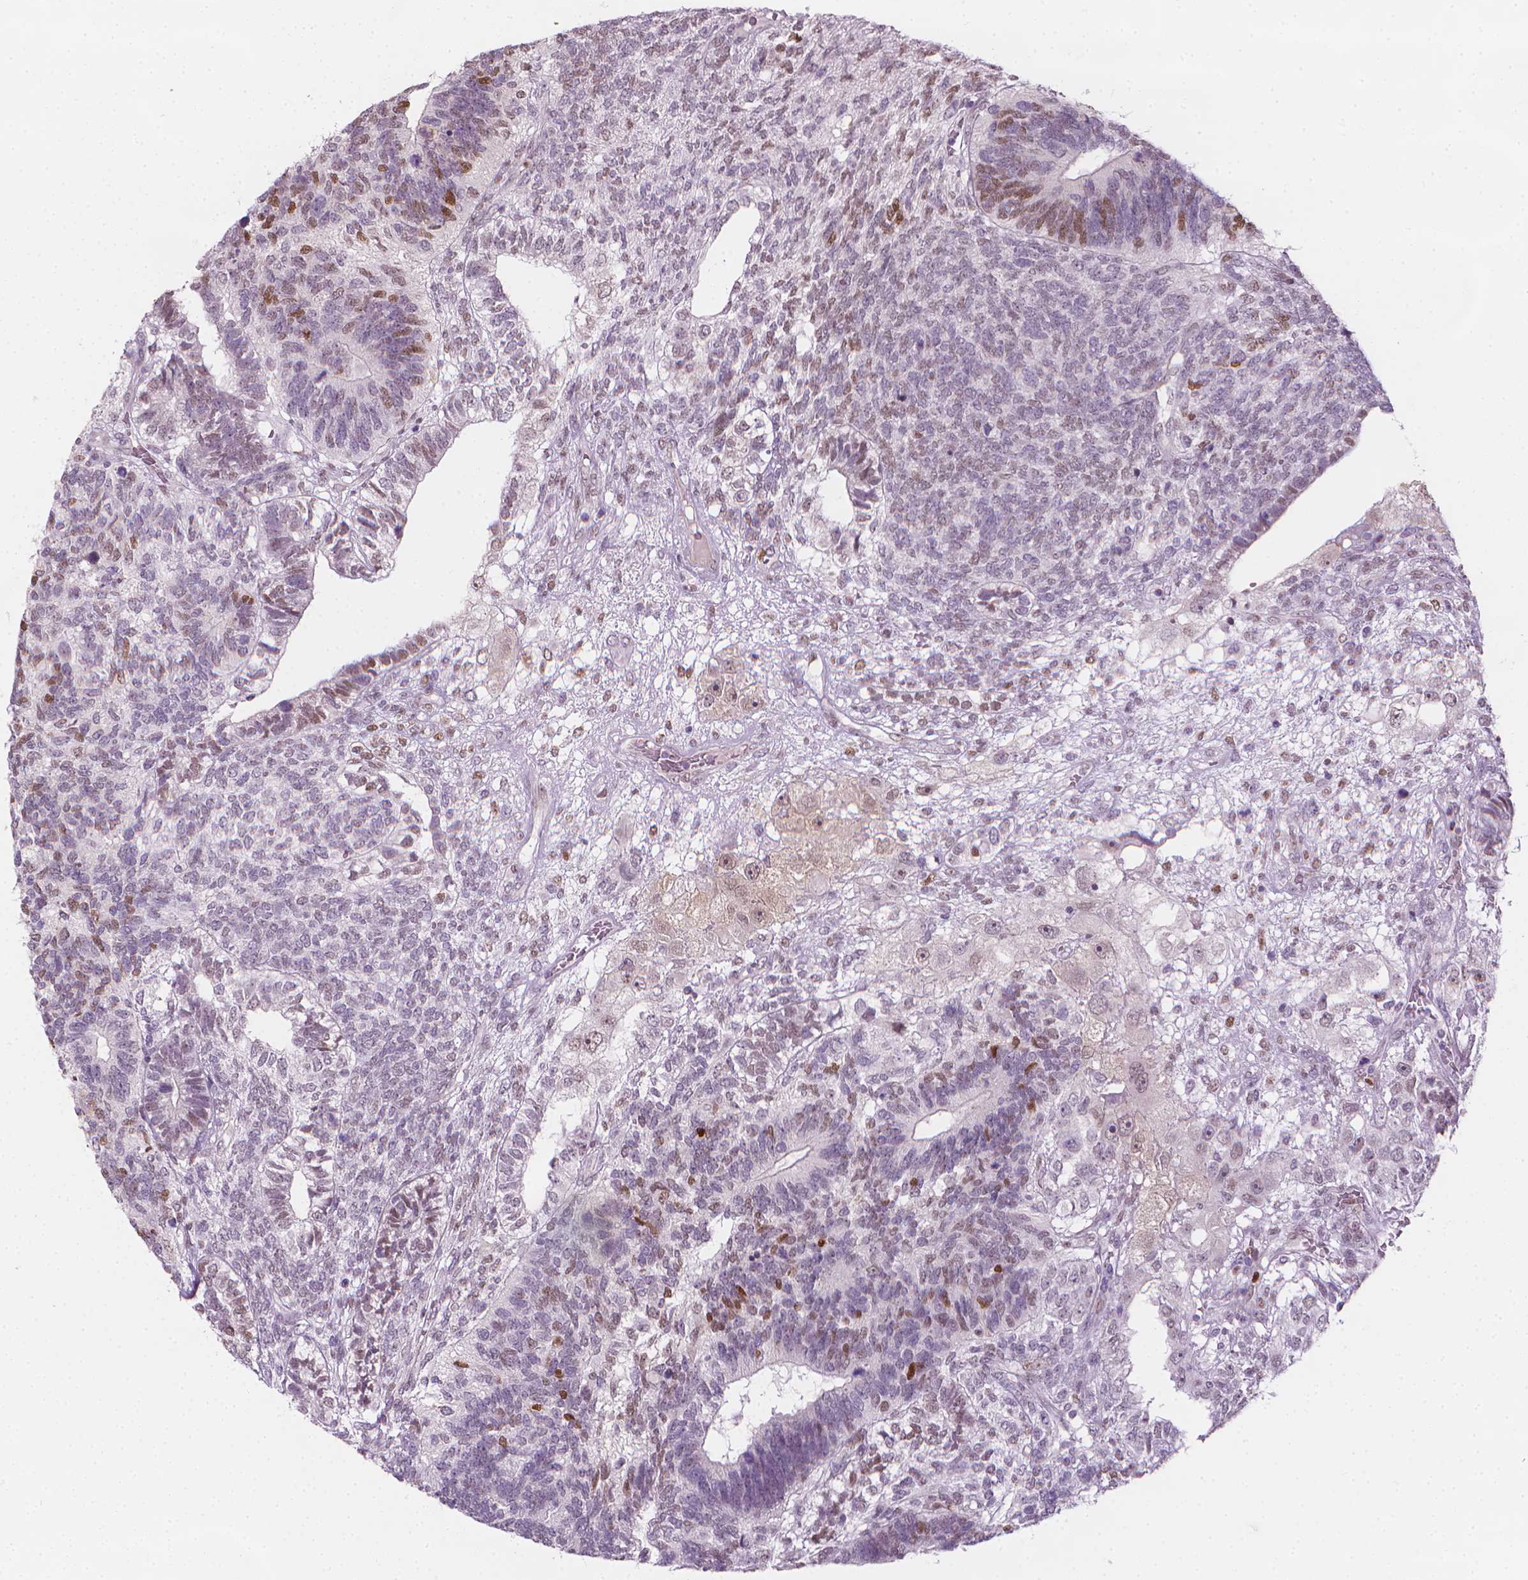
{"staining": {"intensity": "moderate", "quantity": "<25%", "location": "nuclear"}, "tissue": "testis cancer", "cell_type": "Tumor cells", "image_type": "cancer", "snomed": [{"axis": "morphology", "description": "Seminoma, NOS"}, {"axis": "morphology", "description": "Carcinoma, Embryonal, NOS"}, {"axis": "topography", "description": "Testis"}], "caption": "A low amount of moderate nuclear positivity is identified in approximately <25% of tumor cells in seminoma (testis) tissue. Using DAB (brown) and hematoxylin (blue) stains, captured at high magnification using brightfield microscopy.", "gene": "CDKN1C", "patient": {"sex": "male", "age": 41}}